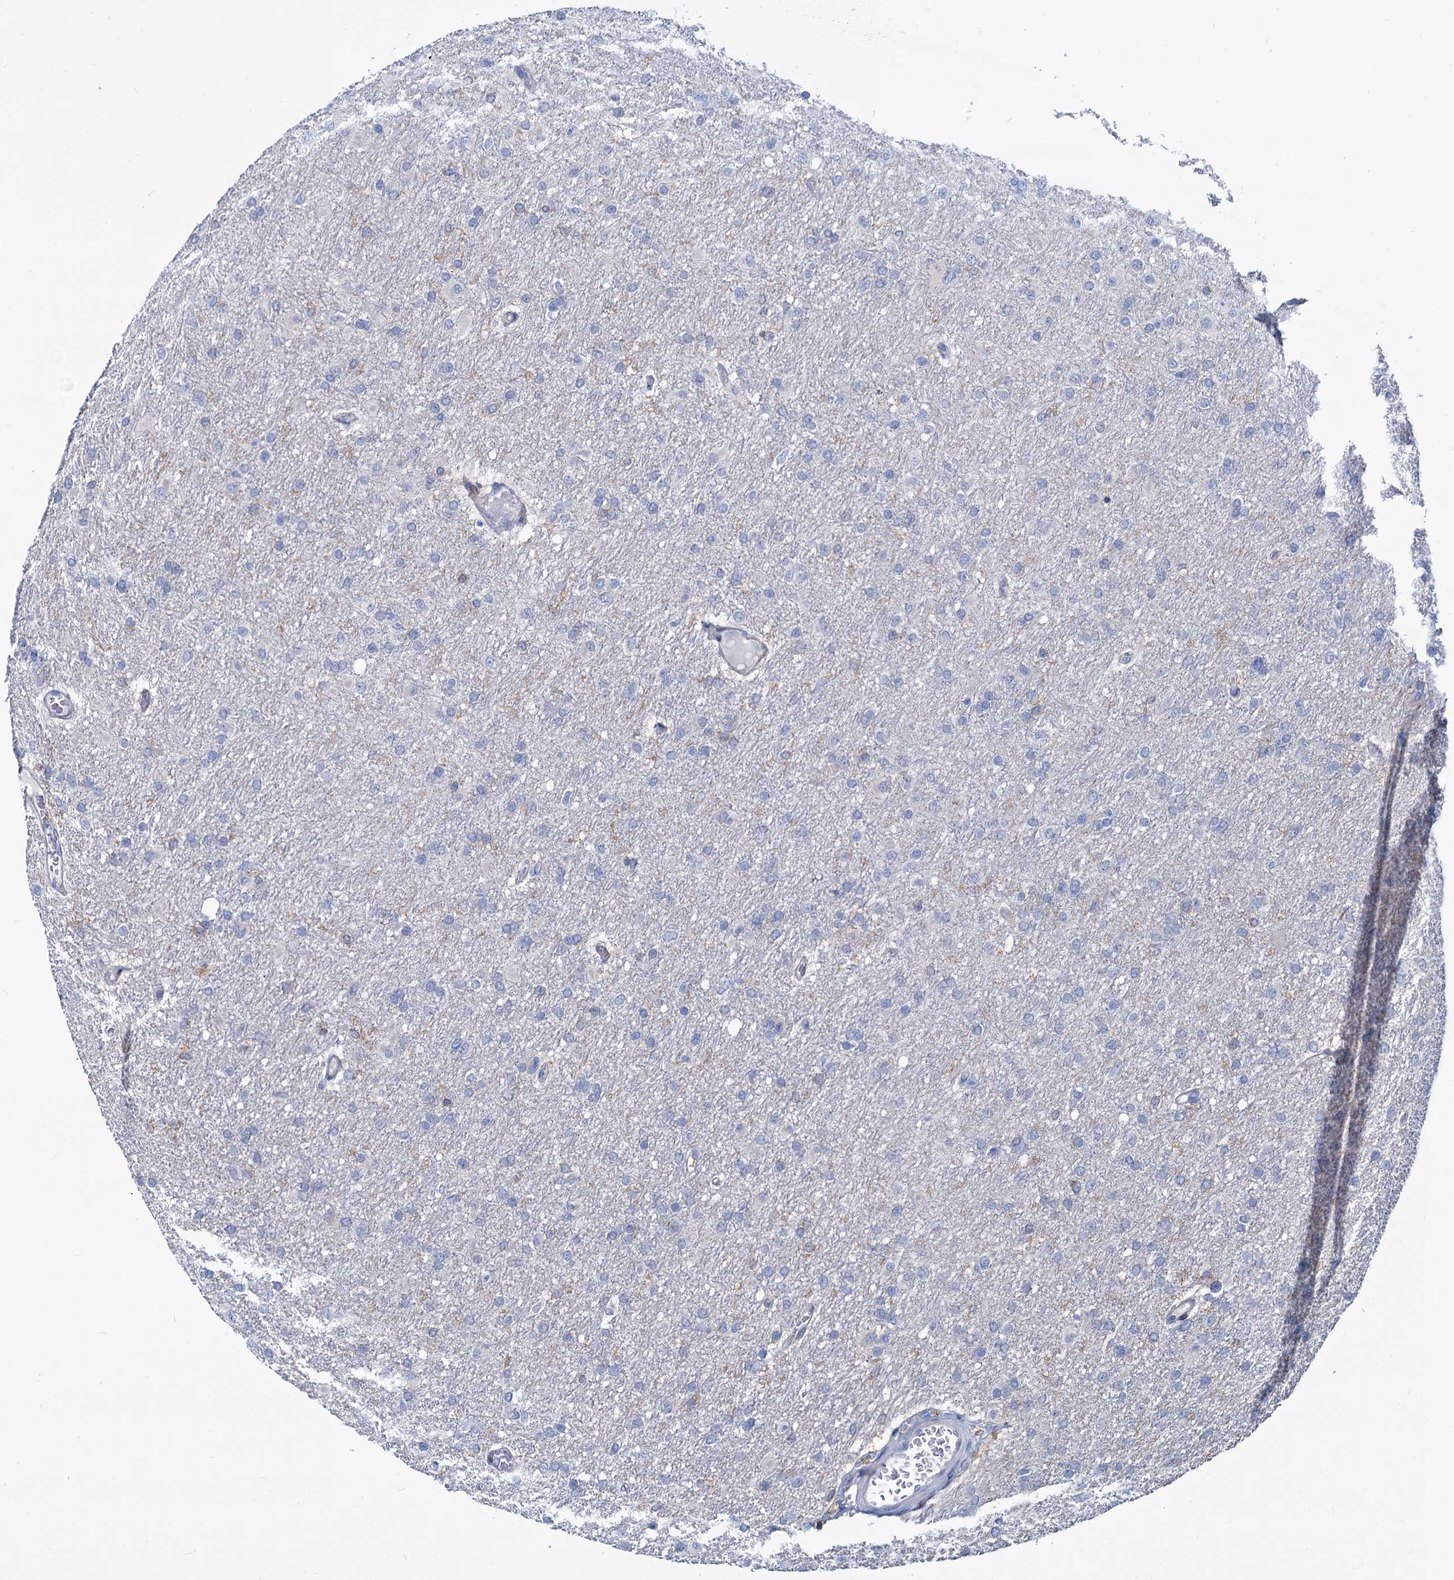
{"staining": {"intensity": "negative", "quantity": "none", "location": "none"}, "tissue": "glioma", "cell_type": "Tumor cells", "image_type": "cancer", "snomed": [{"axis": "morphology", "description": "Glioma, malignant, High grade"}, {"axis": "topography", "description": "Cerebral cortex"}], "caption": "Protein analysis of glioma shows no significant expression in tumor cells.", "gene": "LRCH4", "patient": {"sex": "female", "age": 36}}